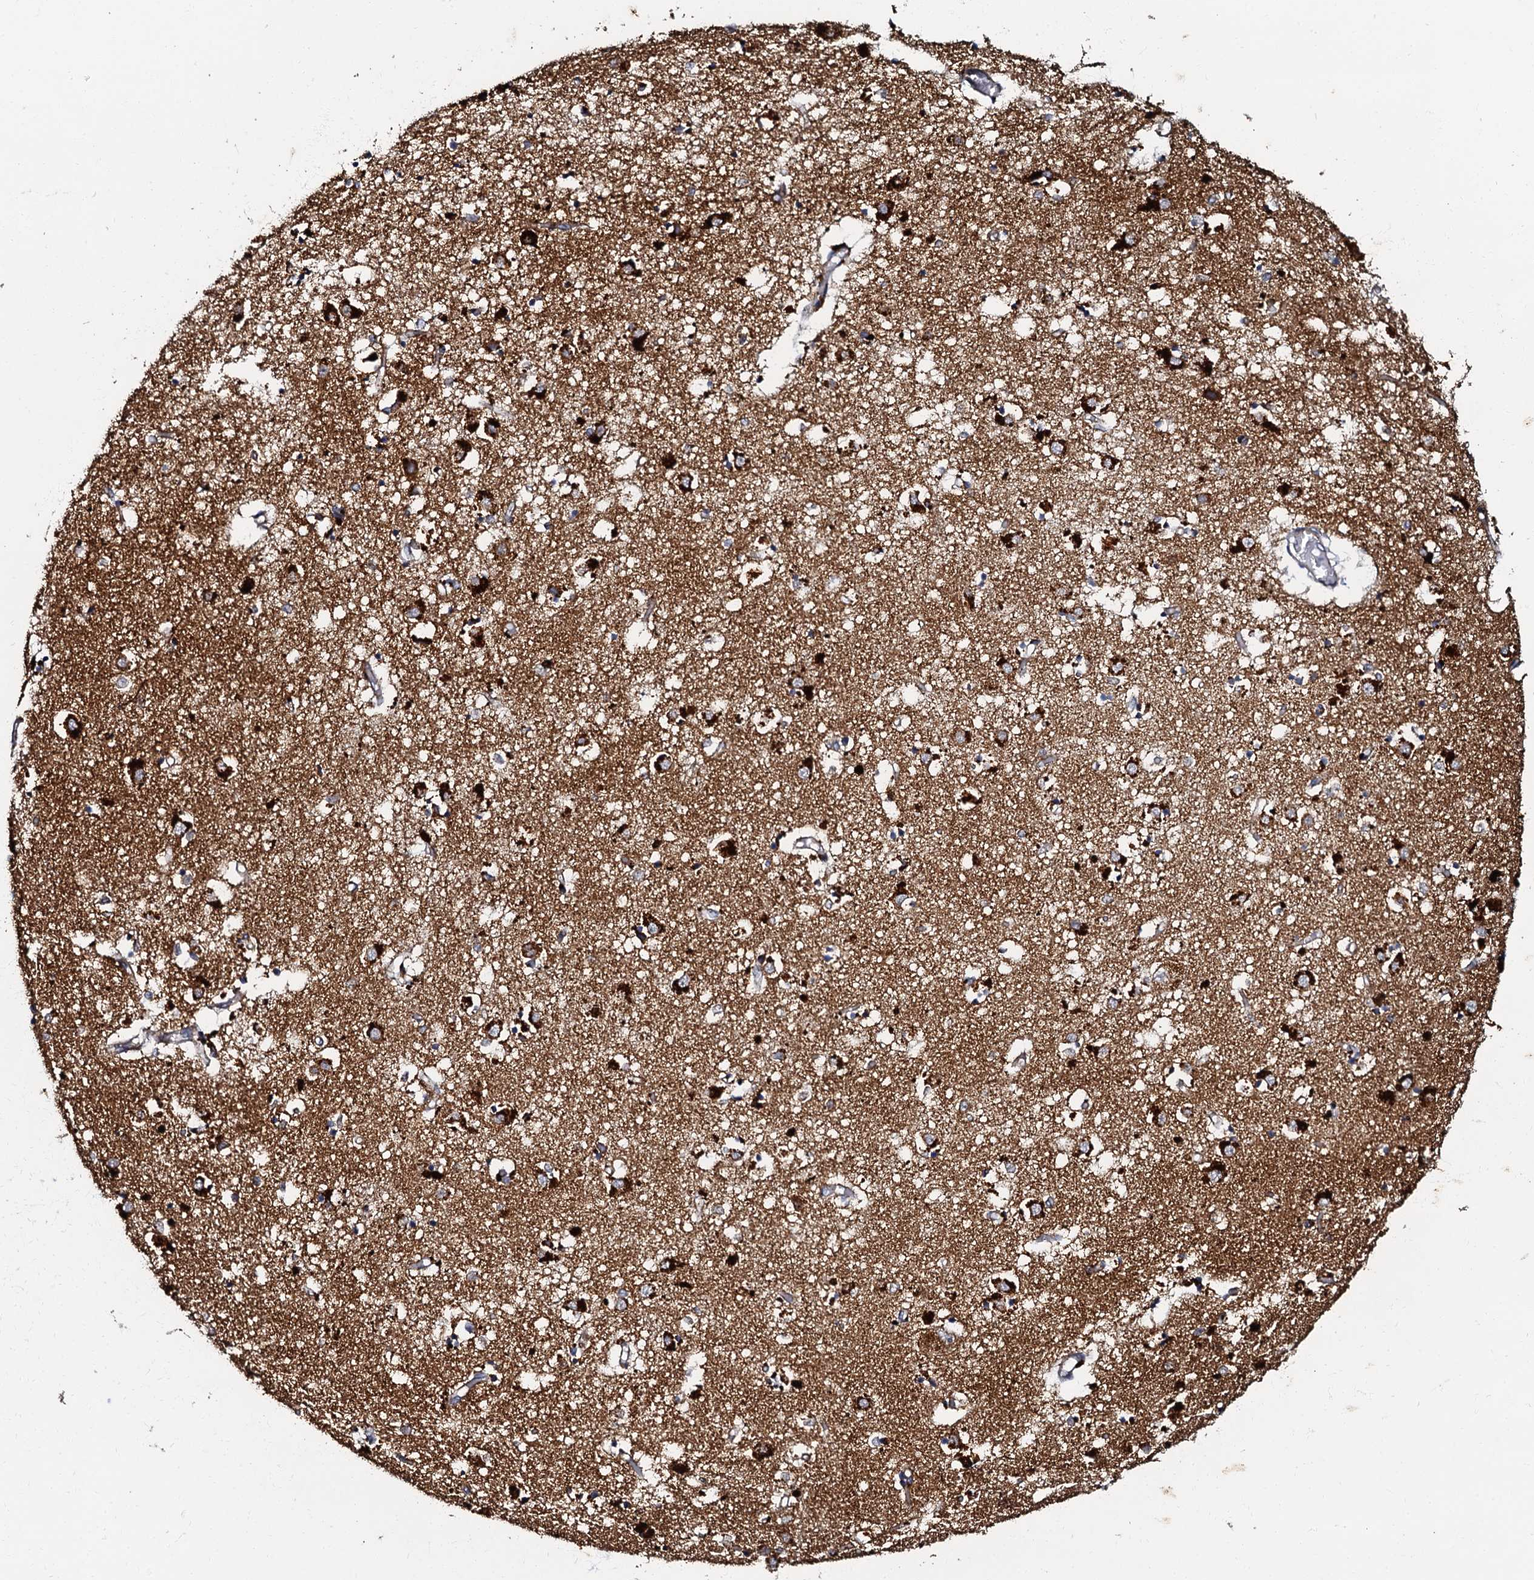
{"staining": {"intensity": "strong", "quantity": "<25%", "location": "cytoplasmic/membranous"}, "tissue": "caudate", "cell_type": "Glial cells", "image_type": "normal", "snomed": [{"axis": "morphology", "description": "Normal tissue, NOS"}, {"axis": "topography", "description": "Lateral ventricle wall"}], "caption": "High-power microscopy captured an immunohistochemistry photomicrograph of normal caudate, revealing strong cytoplasmic/membranous staining in approximately <25% of glial cells.", "gene": "NDUFA12", "patient": {"sex": "male", "age": 70}}